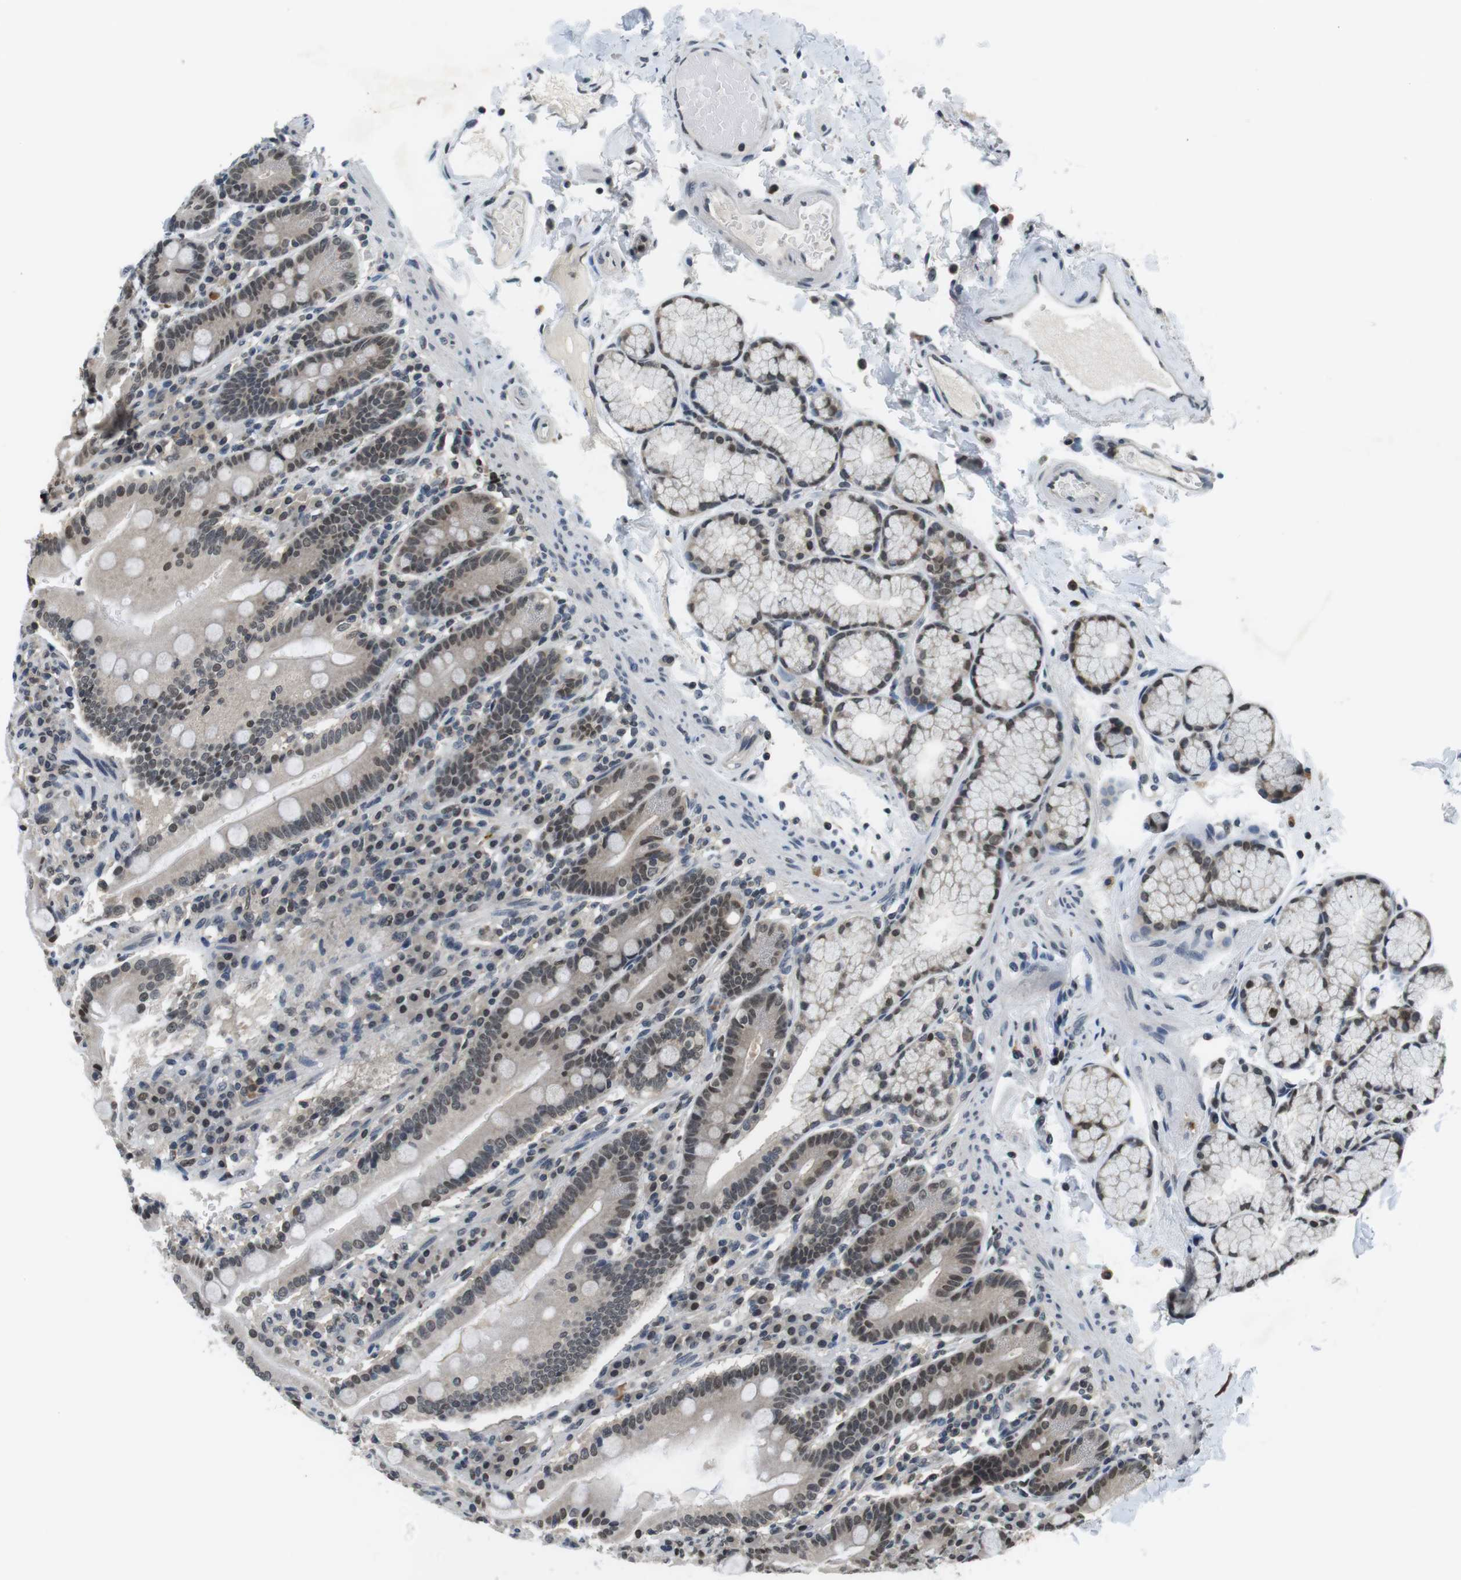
{"staining": {"intensity": "weak", "quantity": "25%-75%", "location": "cytoplasmic/membranous,nuclear"}, "tissue": "duodenum", "cell_type": "Glandular cells", "image_type": "normal", "snomed": [{"axis": "morphology", "description": "Normal tissue, NOS"}, {"axis": "topography", "description": "Small intestine, NOS"}], "caption": "Immunohistochemistry (DAB) staining of benign duodenum displays weak cytoplasmic/membranous,nuclear protein positivity in about 25%-75% of glandular cells.", "gene": "NEK4", "patient": {"sex": "female", "age": 71}}